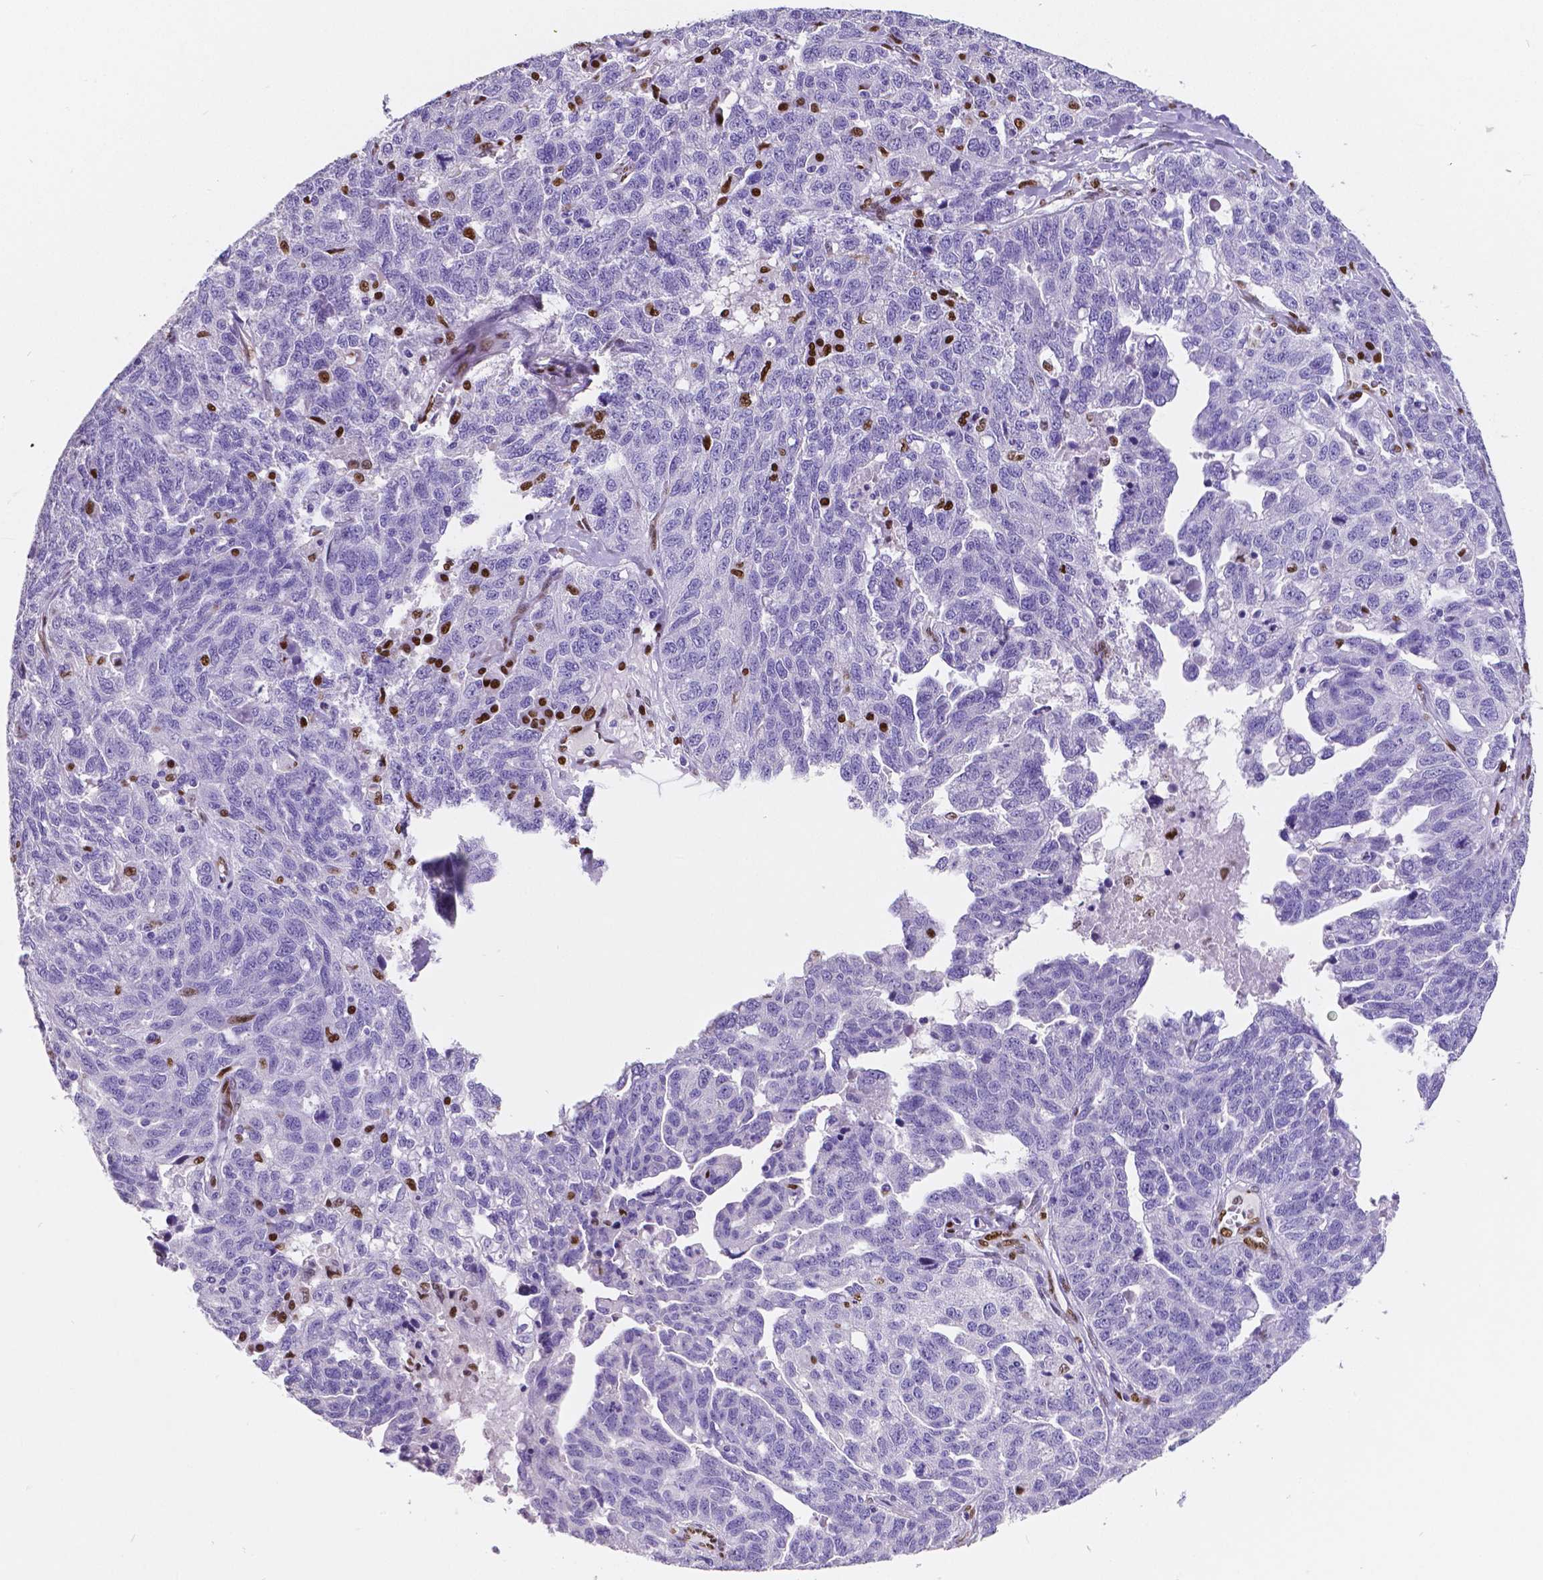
{"staining": {"intensity": "negative", "quantity": "none", "location": "none"}, "tissue": "ovarian cancer", "cell_type": "Tumor cells", "image_type": "cancer", "snomed": [{"axis": "morphology", "description": "Cystadenocarcinoma, serous, NOS"}, {"axis": "topography", "description": "Ovary"}], "caption": "This photomicrograph is of ovarian cancer stained with IHC to label a protein in brown with the nuclei are counter-stained blue. There is no positivity in tumor cells.", "gene": "MEF2C", "patient": {"sex": "female", "age": 71}}